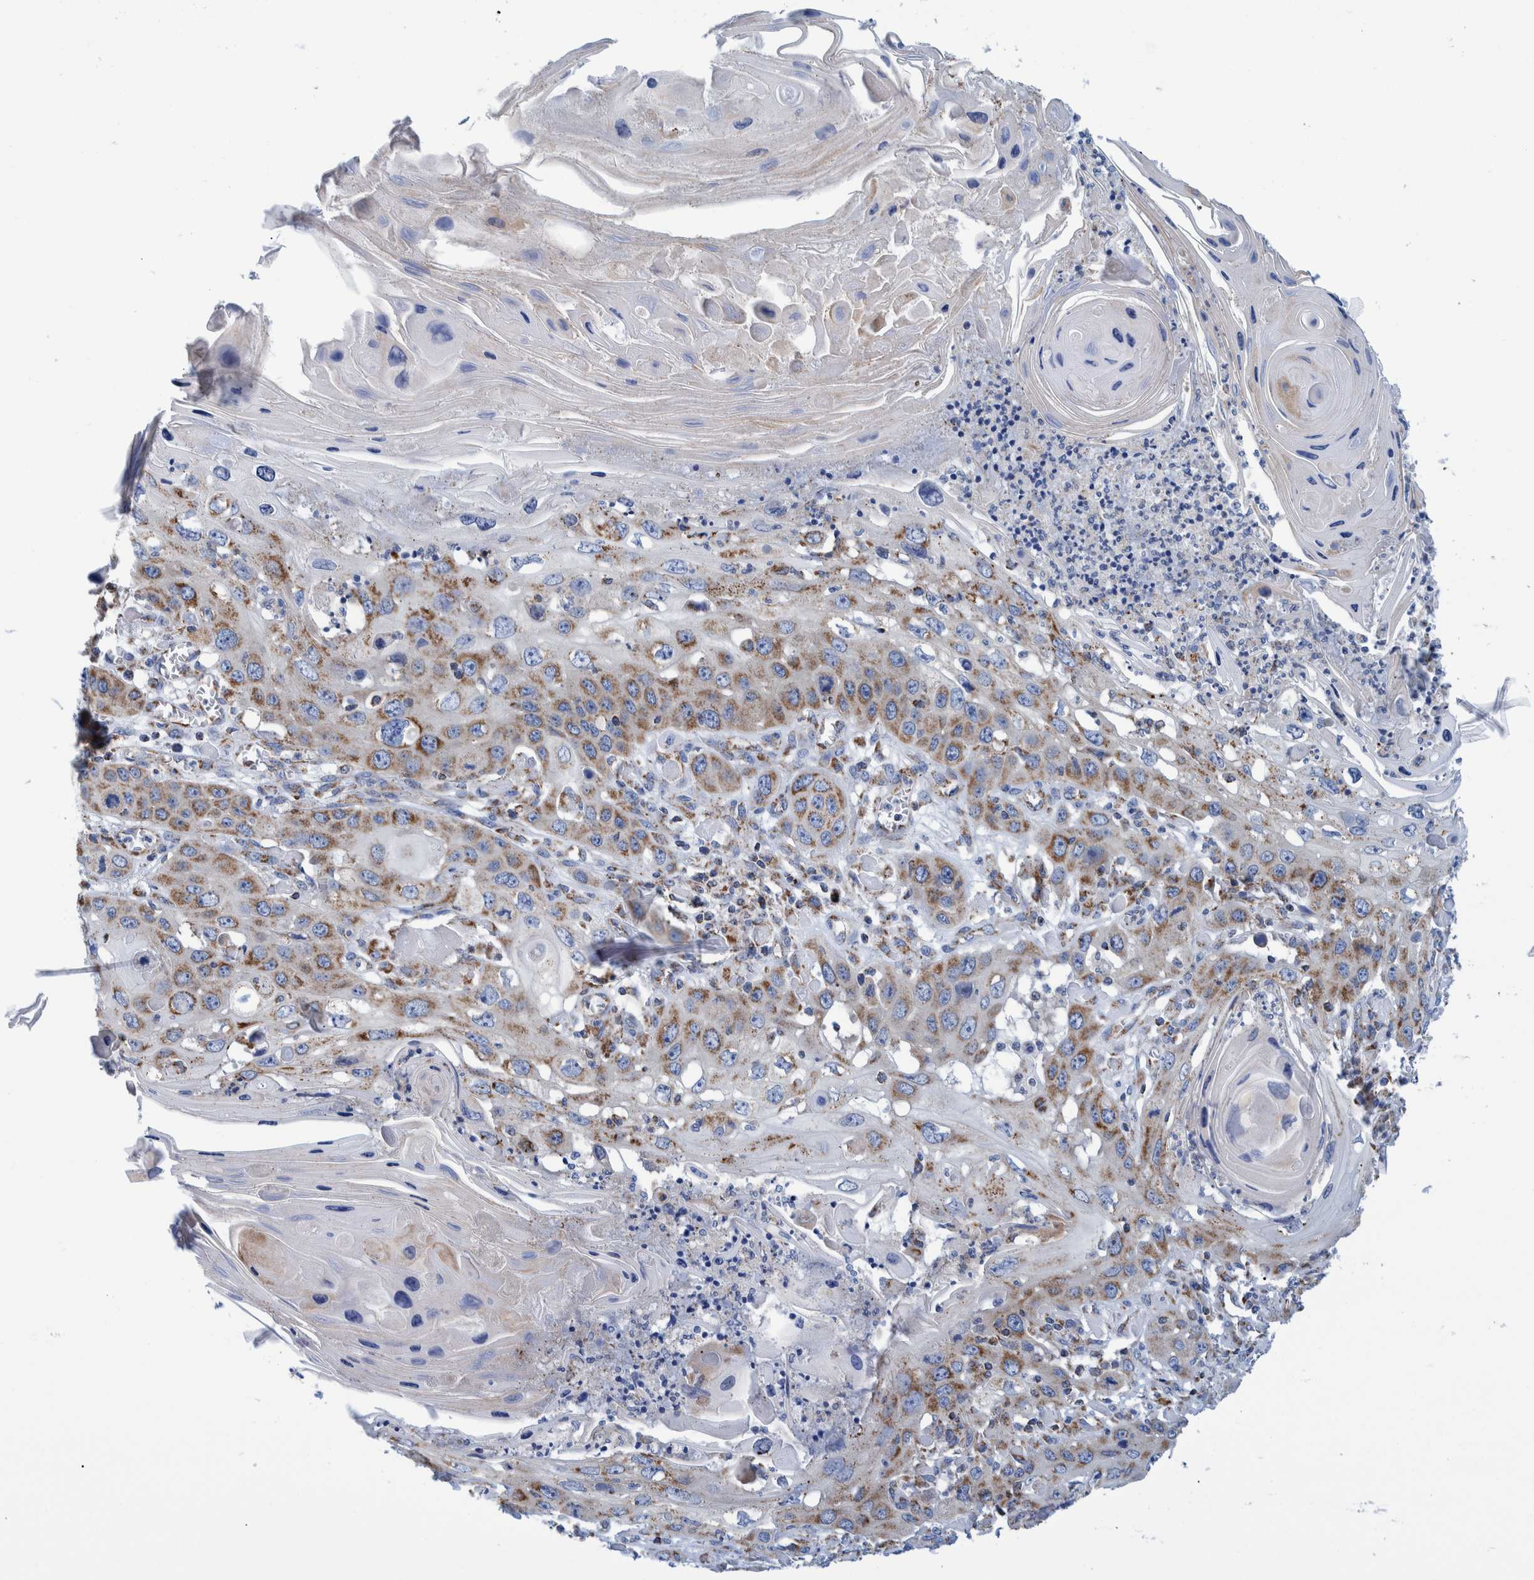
{"staining": {"intensity": "moderate", "quantity": "25%-75%", "location": "cytoplasmic/membranous"}, "tissue": "skin cancer", "cell_type": "Tumor cells", "image_type": "cancer", "snomed": [{"axis": "morphology", "description": "Squamous cell carcinoma, NOS"}, {"axis": "topography", "description": "Skin"}], "caption": "Immunohistochemistry (IHC) (DAB) staining of human skin cancer (squamous cell carcinoma) displays moderate cytoplasmic/membranous protein staining in approximately 25%-75% of tumor cells.", "gene": "BZW2", "patient": {"sex": "male", "age": 55}}